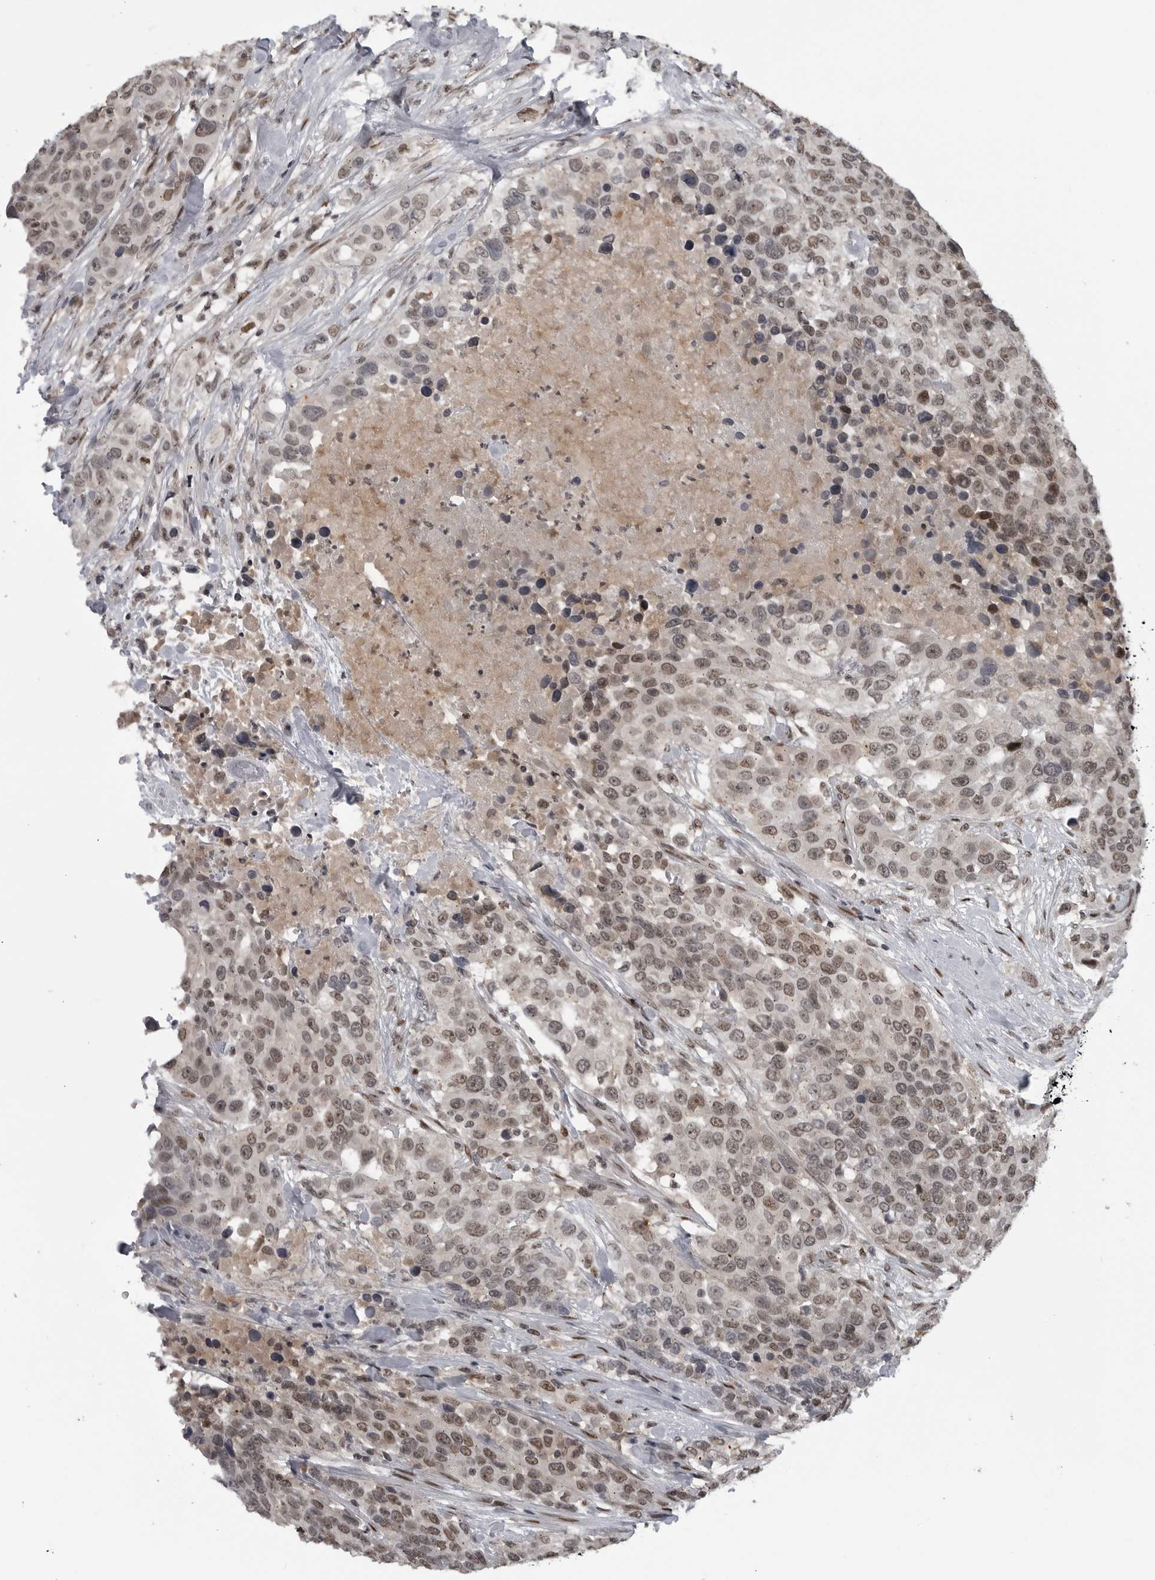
{"staining": {"intensity": "moderate", "quantity": ">75%", "location": "nuclear"}, "tissue": "urothelial cancer", "cell_type": "Tumor cells", "image_type": "cancer", "snomed": [{"axis": "morphology", "description": "Urothelial carcinoma, High grade"}, {"axis": "topography", "description": "Urinary bladder"}], "caption": "The histopathology image demonstrates a brown stain indicating the presence of a protein in the nuclear of tumor cells in urothelial cancer. Using DAB (brown) and hematoxylin (blue) stains, captured at high magnification using brightfield microscopy.", "gene": "C8orf58", "patient": {"sex": "female", "age": 80}}